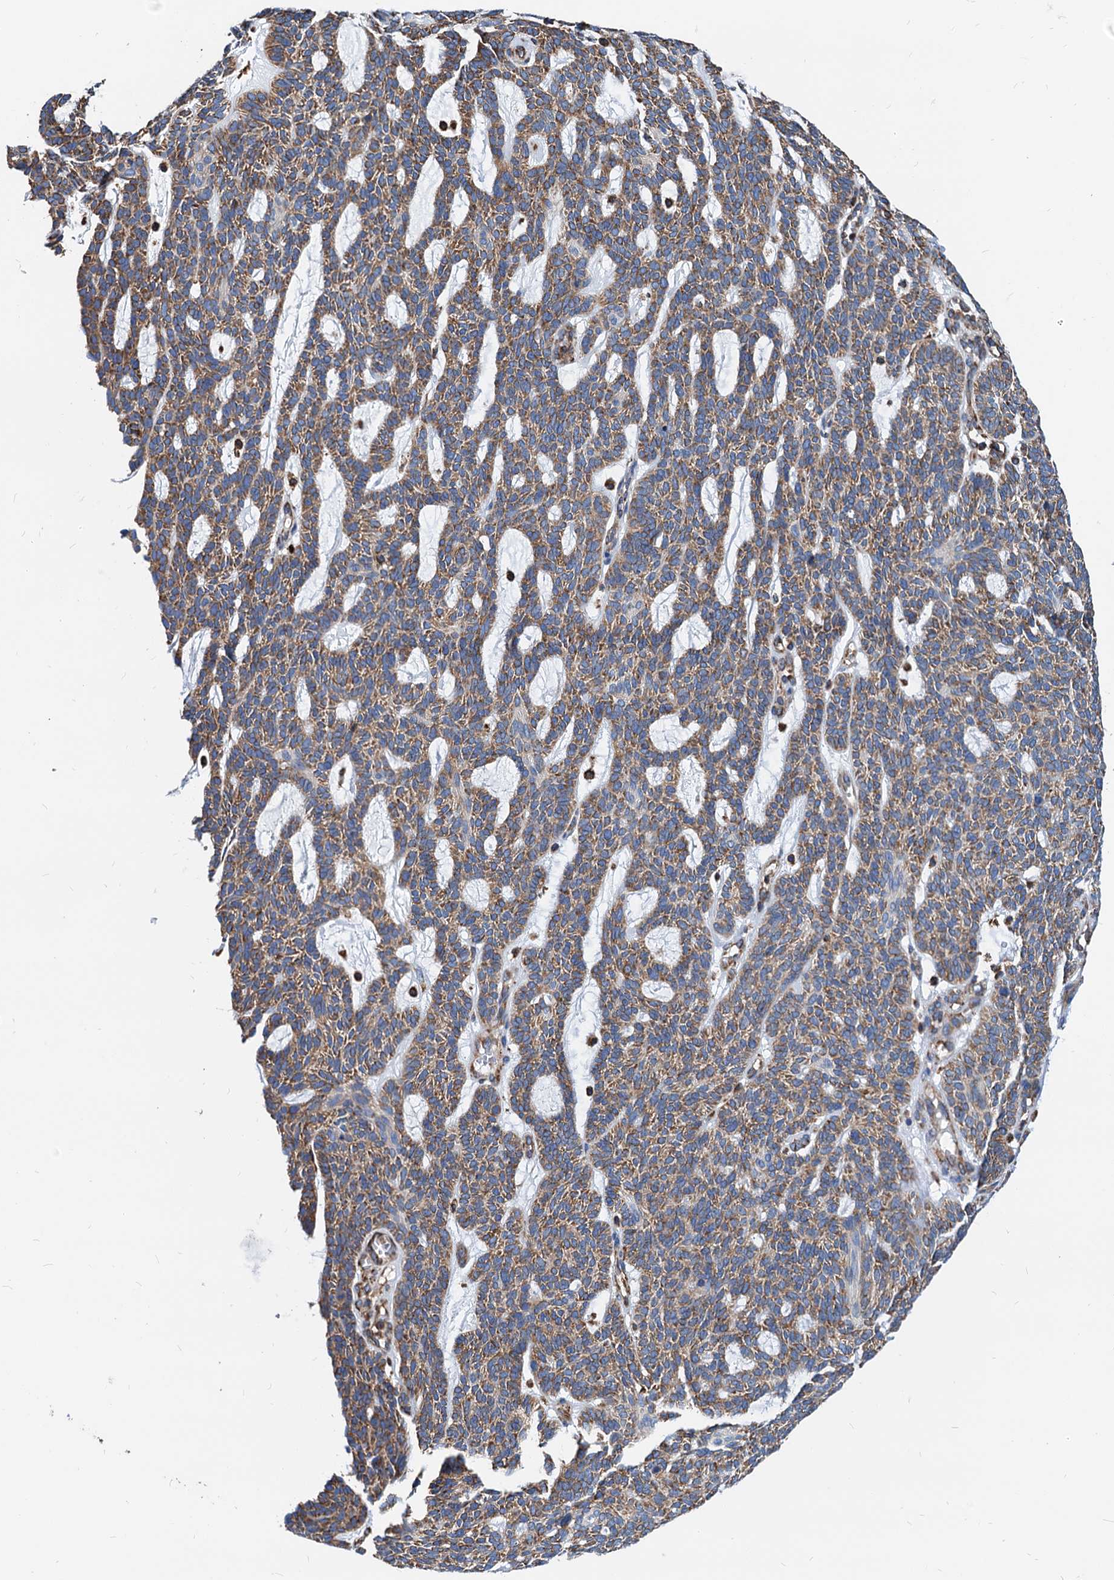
{"staining": {"intensity": "moderate", "quantity": ">75%", "location": "cytoplasmic/membranous"}, "tissue": "skin cancer", "cell_type": "Tumor cells", "image_type": "cancer", "snomed": [{"axis": "morphology", "description": "Squamous cell carcinoma, NOS"}, {"axis": "topography", "description": "Skin"}], "caption": "Protein analysis of skin squamous cell carcinoma tissue displays moderate cytoplasmic/membranous expression in about >75% of tumor cells.", "gene": "HSPA5", "patient": {"sex": "female", "age": 90}}